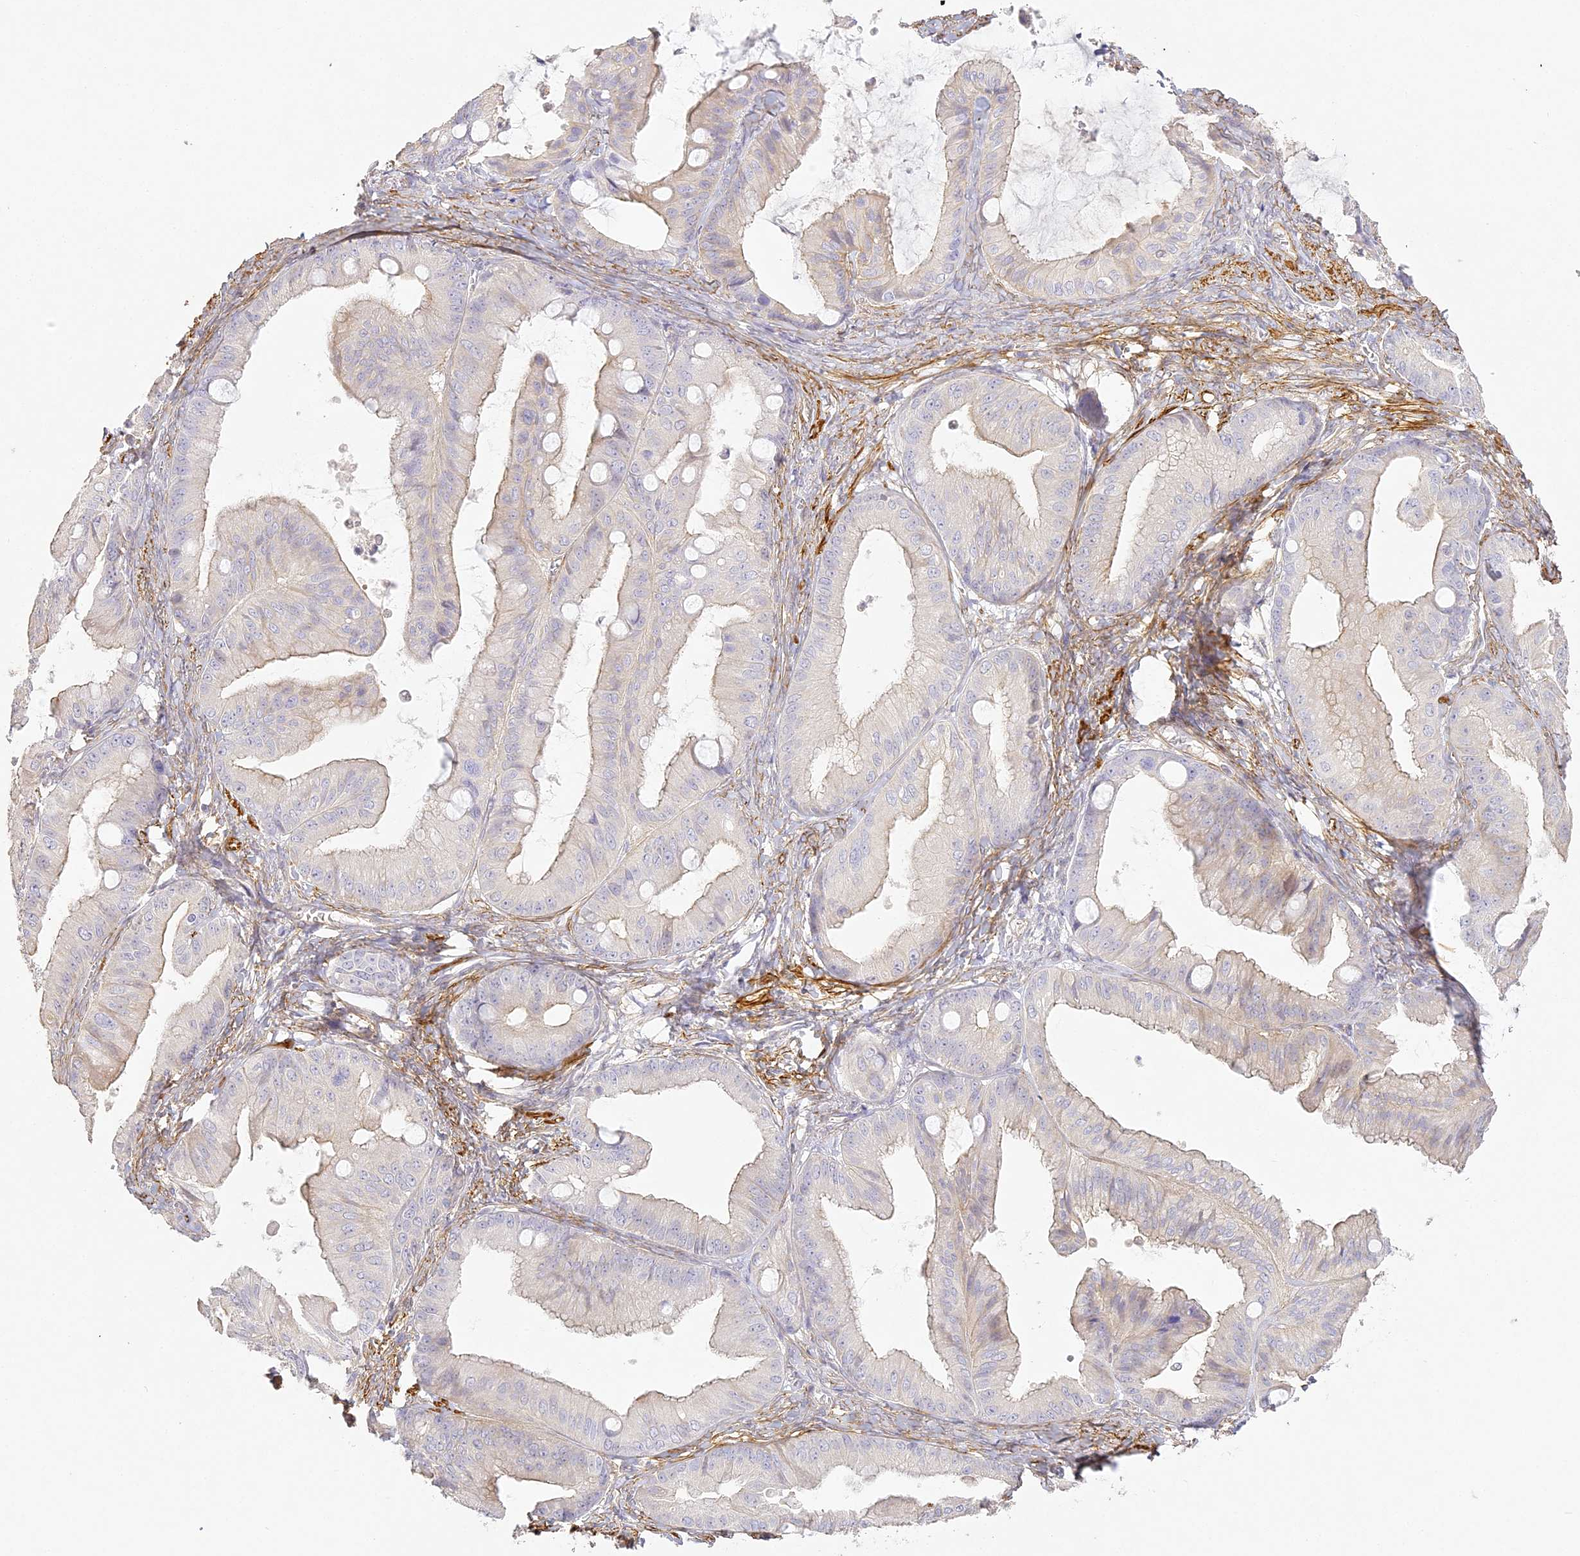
{"staining": {"intensity": "weak", "quantity": "<25%", "location": "cytoplasmic/membranous"}, "tissue": "ovarian cancer", "cell_type": "Tumor cells", "image_type": "cancer", "snomed": [{"axis": "morphology", "description": "Cystadenocarcinoma, mucinous, NOS"}, {"axis": "topography", "description": "Ovary"}], "caption": "A histopathology image of human mucinous cystadenocarcinoma (ovarian) is negative for staining in tumor cells.", "gene": "MED28", "patient": {"sex": "female", "age": 71}}